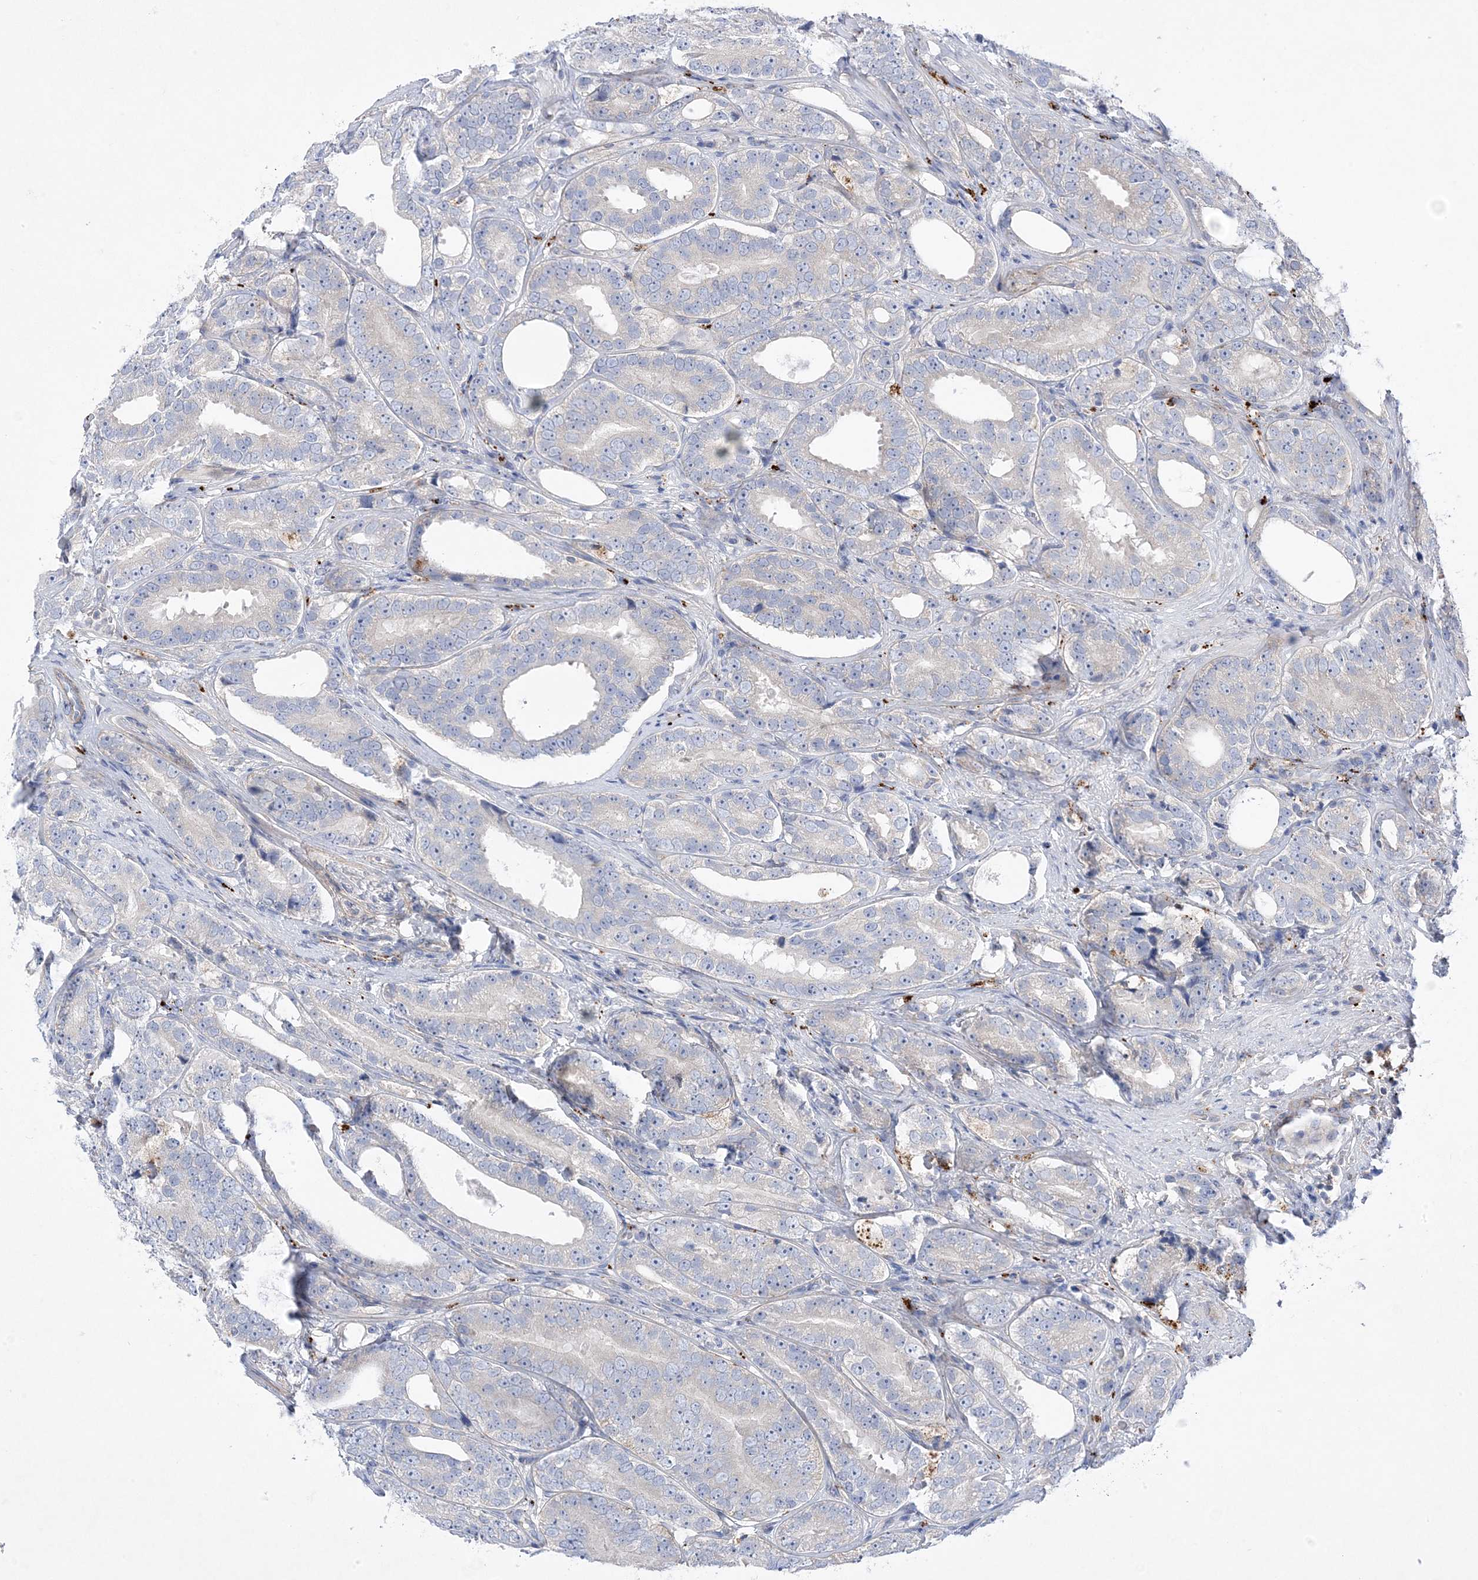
{"staining": {"intensity": "negative", "quantity": "none", "location": "none"}, "tissue": "prostate cancer", "cell_type": "Tumor cells", "image_type": "cancer", "snomed": [{"axis": "morphology", "description": "Adenocarcinoma, High grade"}, {"axis": "topography", "description": "Prostate"}], "caption": "Prostate adenocarcinoma (high-grade) was stained to show a protein in brown. There is no significant positivity in tumor cells.", "gene": "ANAPC1", "patient": {"sex": "male", "age": 56}}